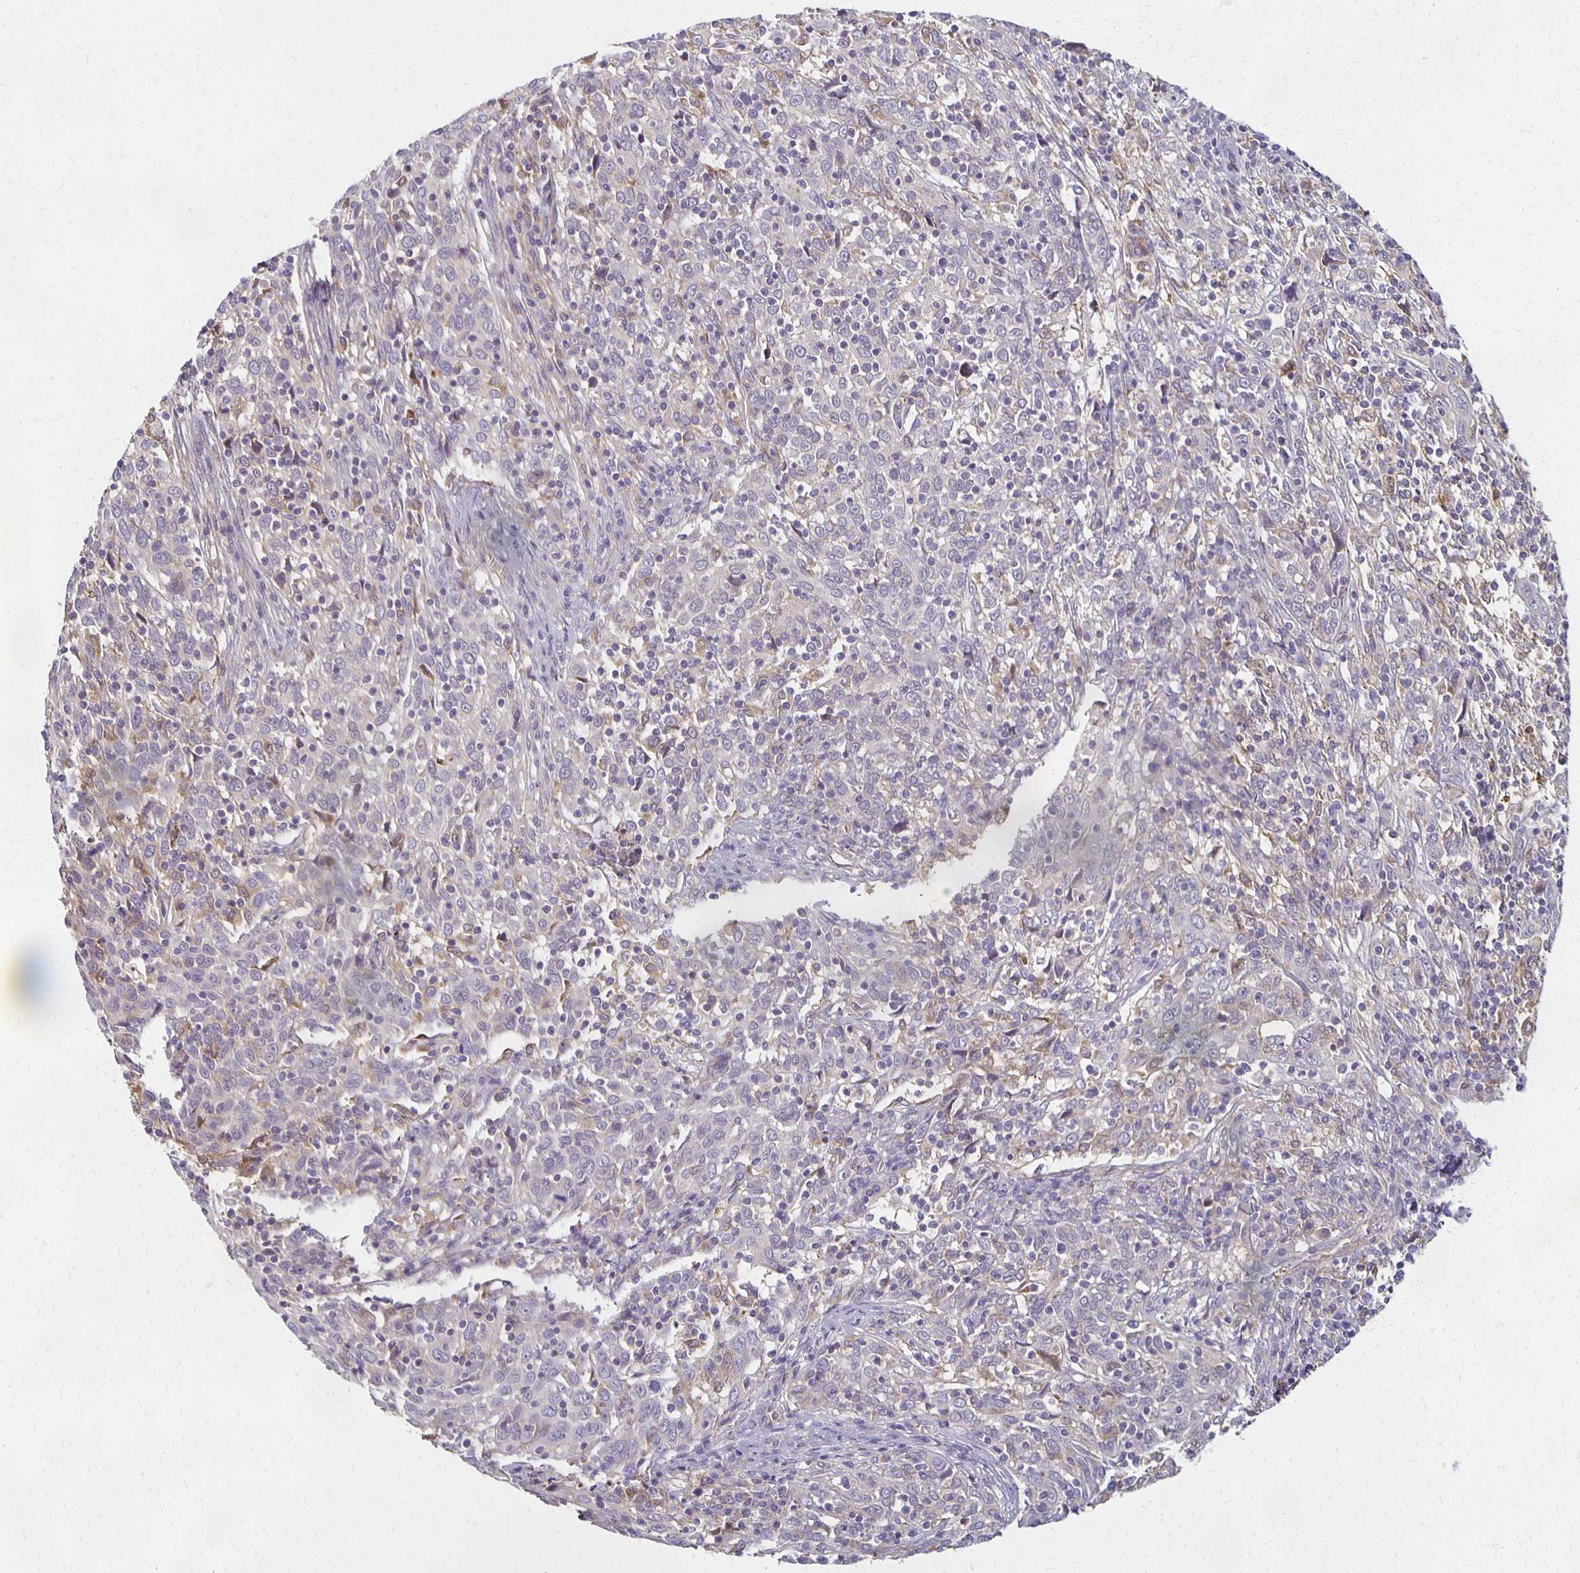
{"staining": {"intensity": "negative", "quantity": "none", "location": "none"}, "tissue": "cervical cancer", "cell_type": "Tumor cells", "image_type": "cancer", "snomed": [{"axis": "morphology", "description": "Squamous cell carcinoma, NOS"}, {"axis": "topography", "description": "Cervix"}], "caption": "The immunohistochemistry (IHC) histopathology image has no significant positivity in tumor cells of cervical cancer (squamous cell carcinoma) tissue.", "gene": "GPX4", "patient": {"sex": "female", "age": 46}}